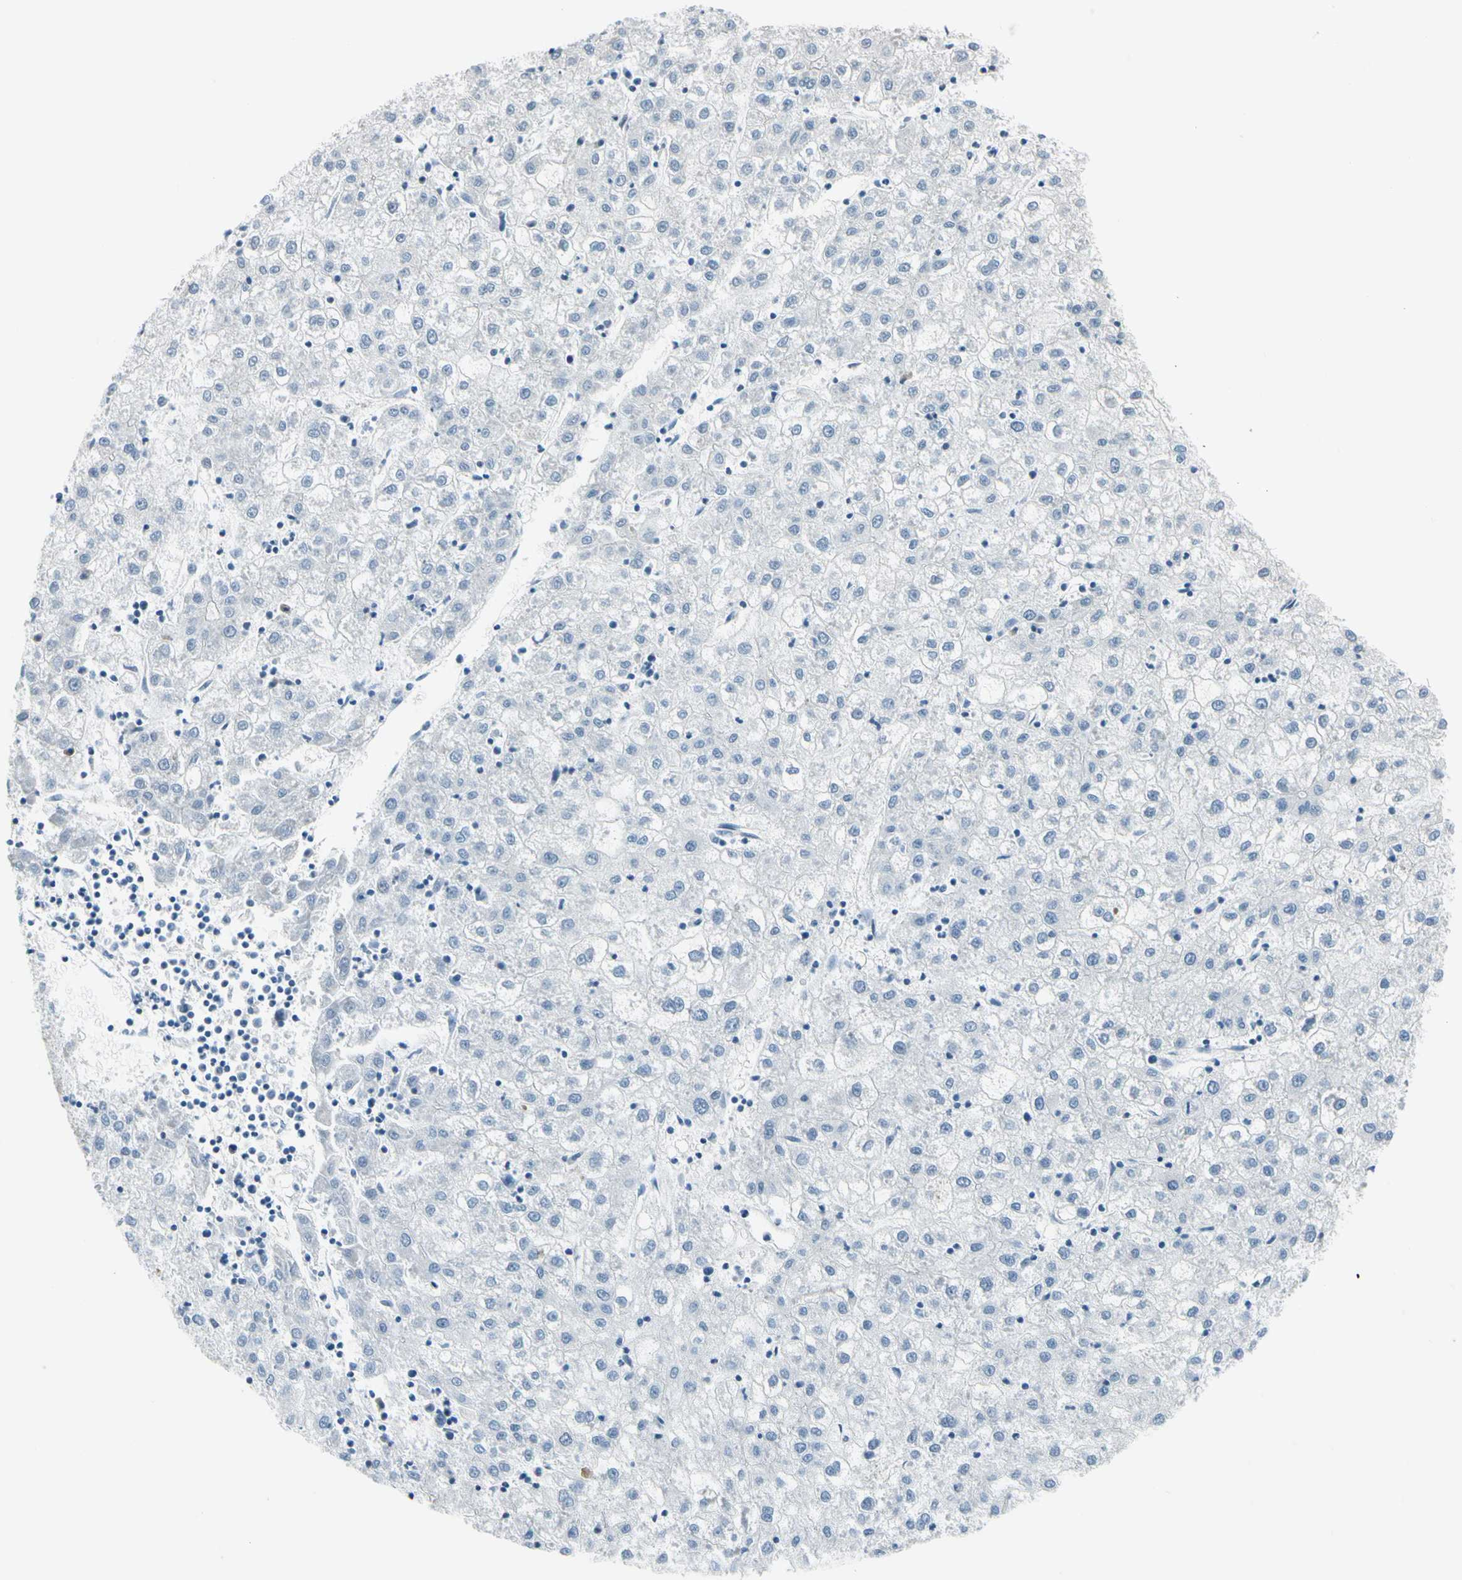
{"staining": {"intensity": "negative", "quantity": "none", "location": "none"}, "tissue": "liver cancer", "cell_type": "Tumor cells", "image_type": "cancer", "snomed": [{"axis": "morphology", "description": "Carcinoma, Hepatocellular, NOS"}, {"axis": "topography", "description": "Liver"}], "caption": "A photomicrograph of human liver hepatocellular carcinoma is negative for staining in tumor cells. The staining is performed using DAB brown chromogen with nuclei counter-stained in using hematoxylin.", "gene": "STK40", "patient": {"sex": "male", "age": 72}}